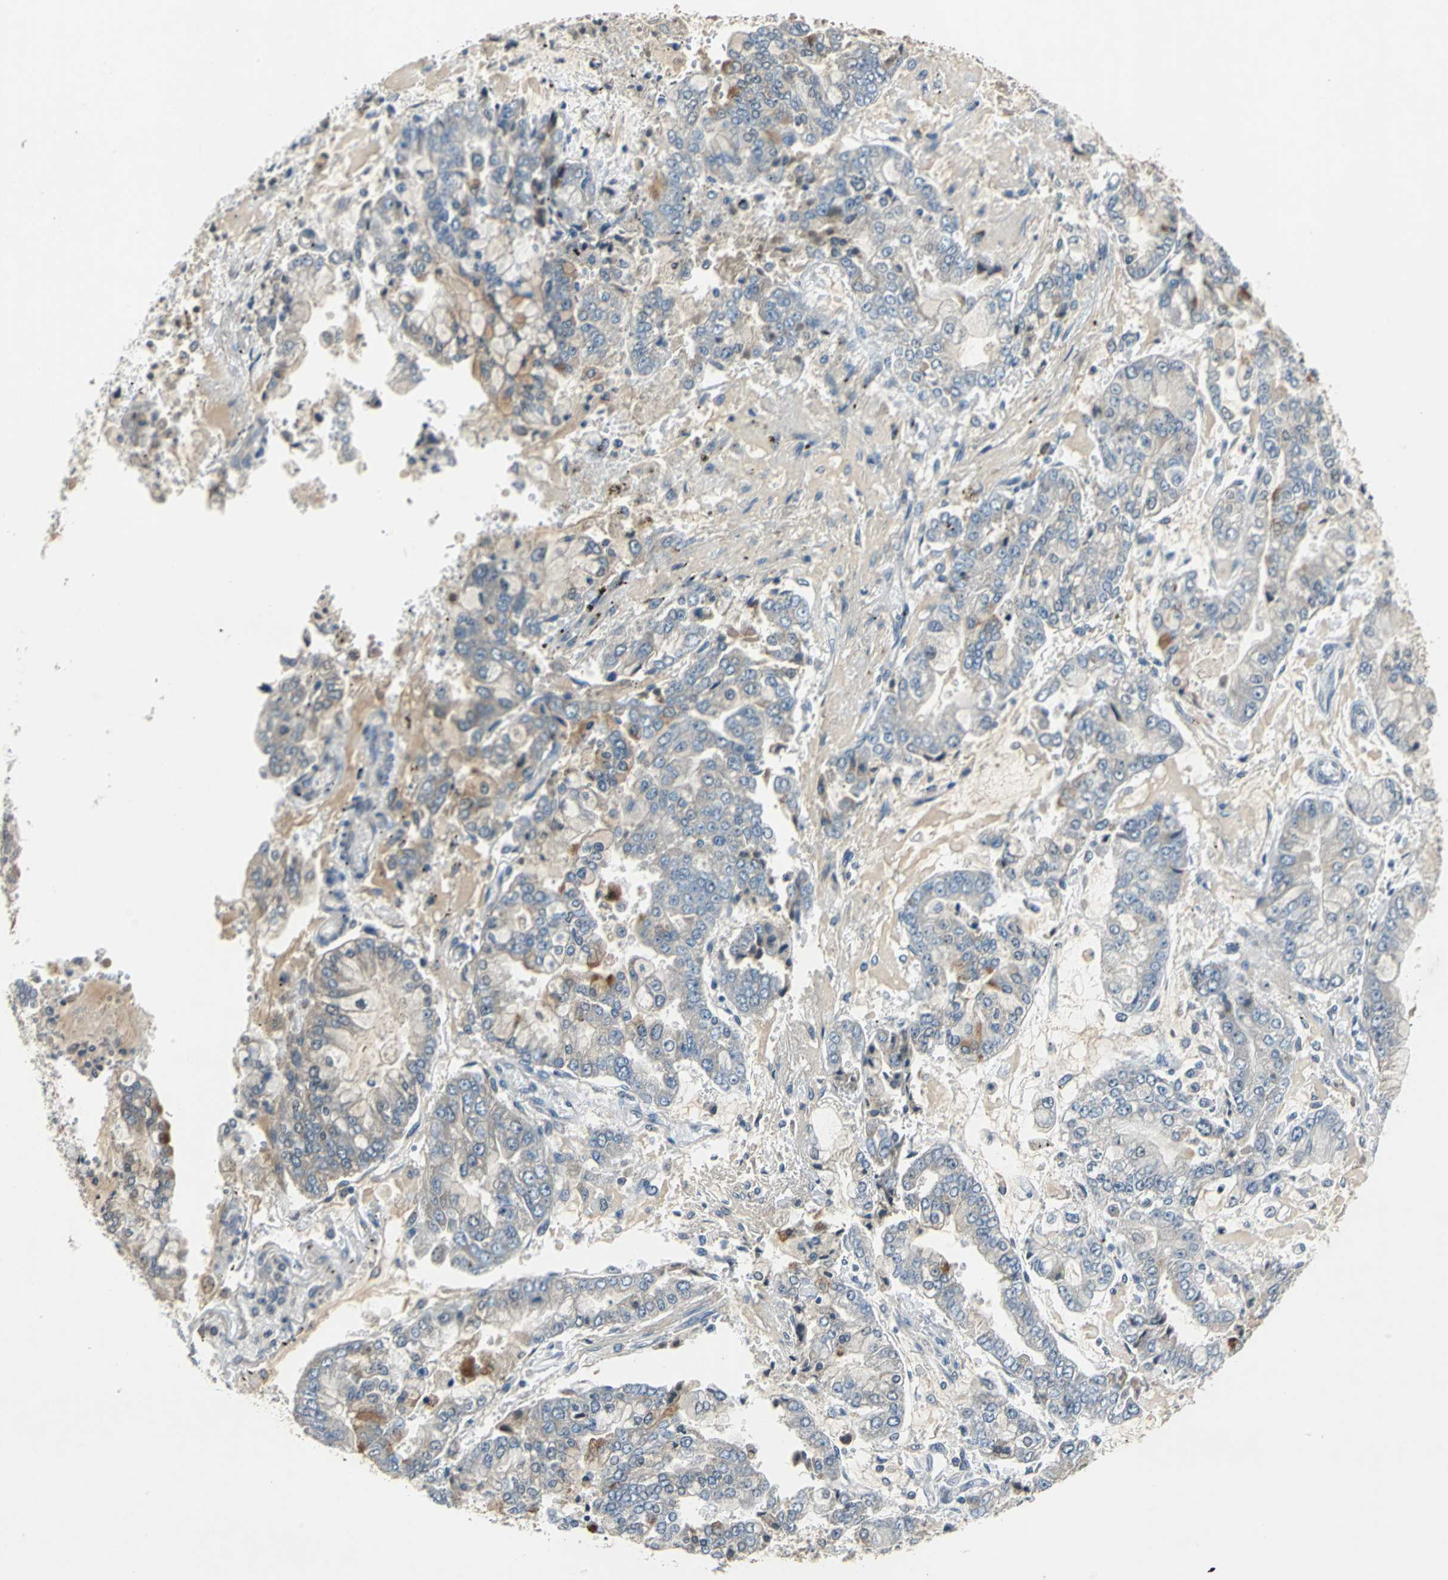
{"staining": {"intensity": "weak", "quantity": "<25%", "location": "cytoplasmic/membranous"}, "tissue": "stomach cancer", "cell_type": "Tumor cells", "image_type": "cancer", "snomed": [{"axis": "morphology", "description": "Adenocarcinoma, NOS"}, {"axis": "topography", "description": "Stomach"}], "caption": "There is no significant positivity in tumor cells of adenocarcinoma (stomach).", "gene": "SLC2A13", "patient": {"sex": "male", "age": 76}}